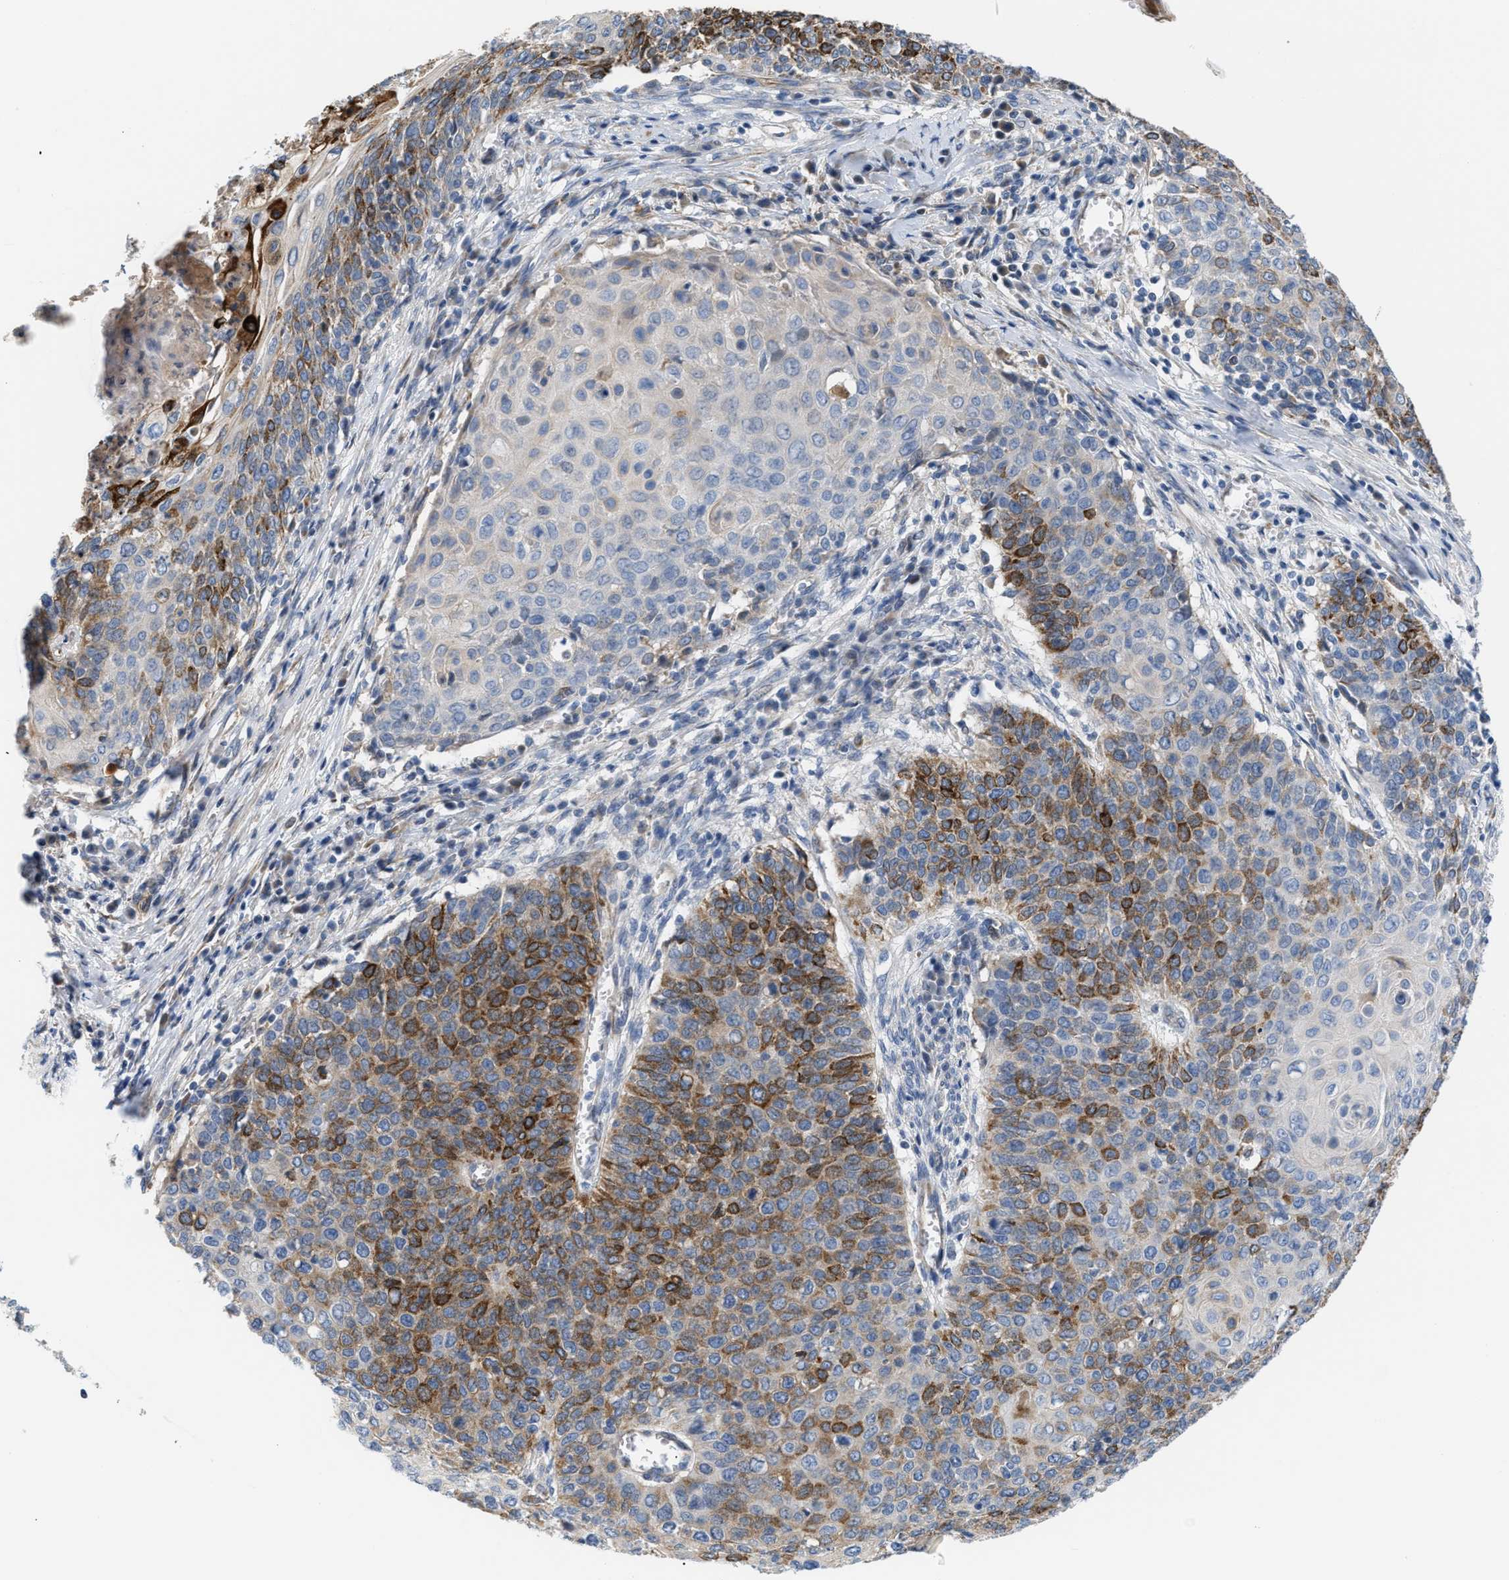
{"staining": {"intensity": "moderate", "quantity": "25%-75%", "location": "cytoplasmic/membranous"}, "tissue": "cervical cancer", "cell_type": "Tumor cells", "image_type": "cancer", "snomed": [{"axis": "morphology", "description": "Squamous cell carcinoma, NOS"}, {"axis": "topography", "description": "Cervix"}], "caption": "This micrograph exhibits IHC staining of human squamous cell carcinoma (cervical), with medium moderate cytoplasmic/membranous staining in approximately 25%-75% of tumor cells.", "gene": "TFPI", "patient": {"sex": "female", "age": 39}}